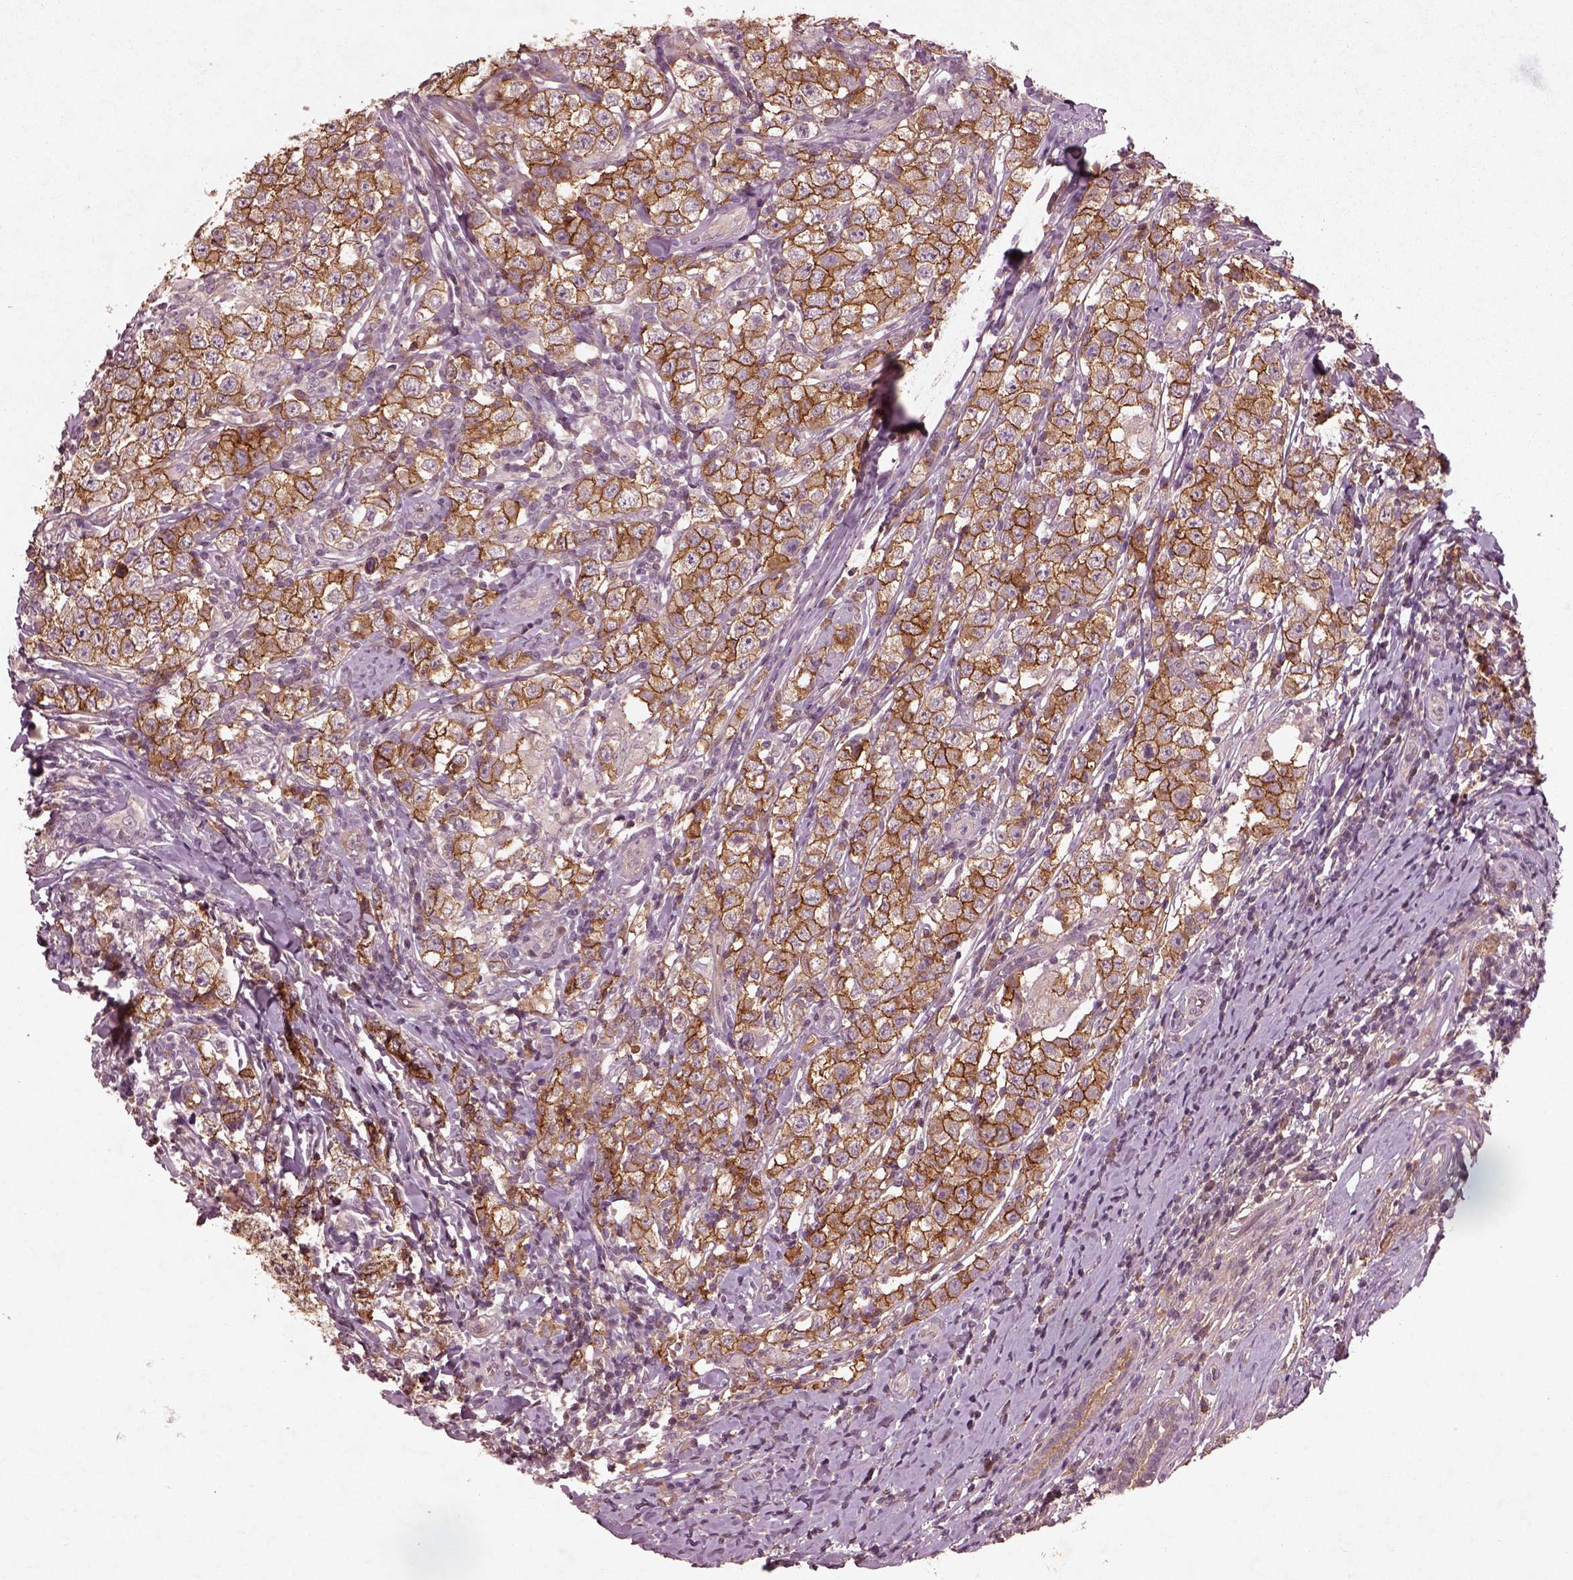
{"staining": {"intensity": "strong", "quantity": ">75%", "location": "cytoplasmic/membranous"}, "tissue": "testis cancer", "cell_type": "Tumor cells", "image_type": "cancer", "snomed": [{"axis": "morphology", "description": "Seminoma, NOS"}, {"axis": "morphology", "description": "Carcinoma, Embryonal, NOS"}, {"axis": "topography", "description": "Testis"}], "caption": "Tumor cells reveal high levels of strong cytoplasmic/membranous positivity in about >75% of cells in seminoma (testis).", "gene": "FAM234A", "patient": {"sex": "male", "age": 41}}